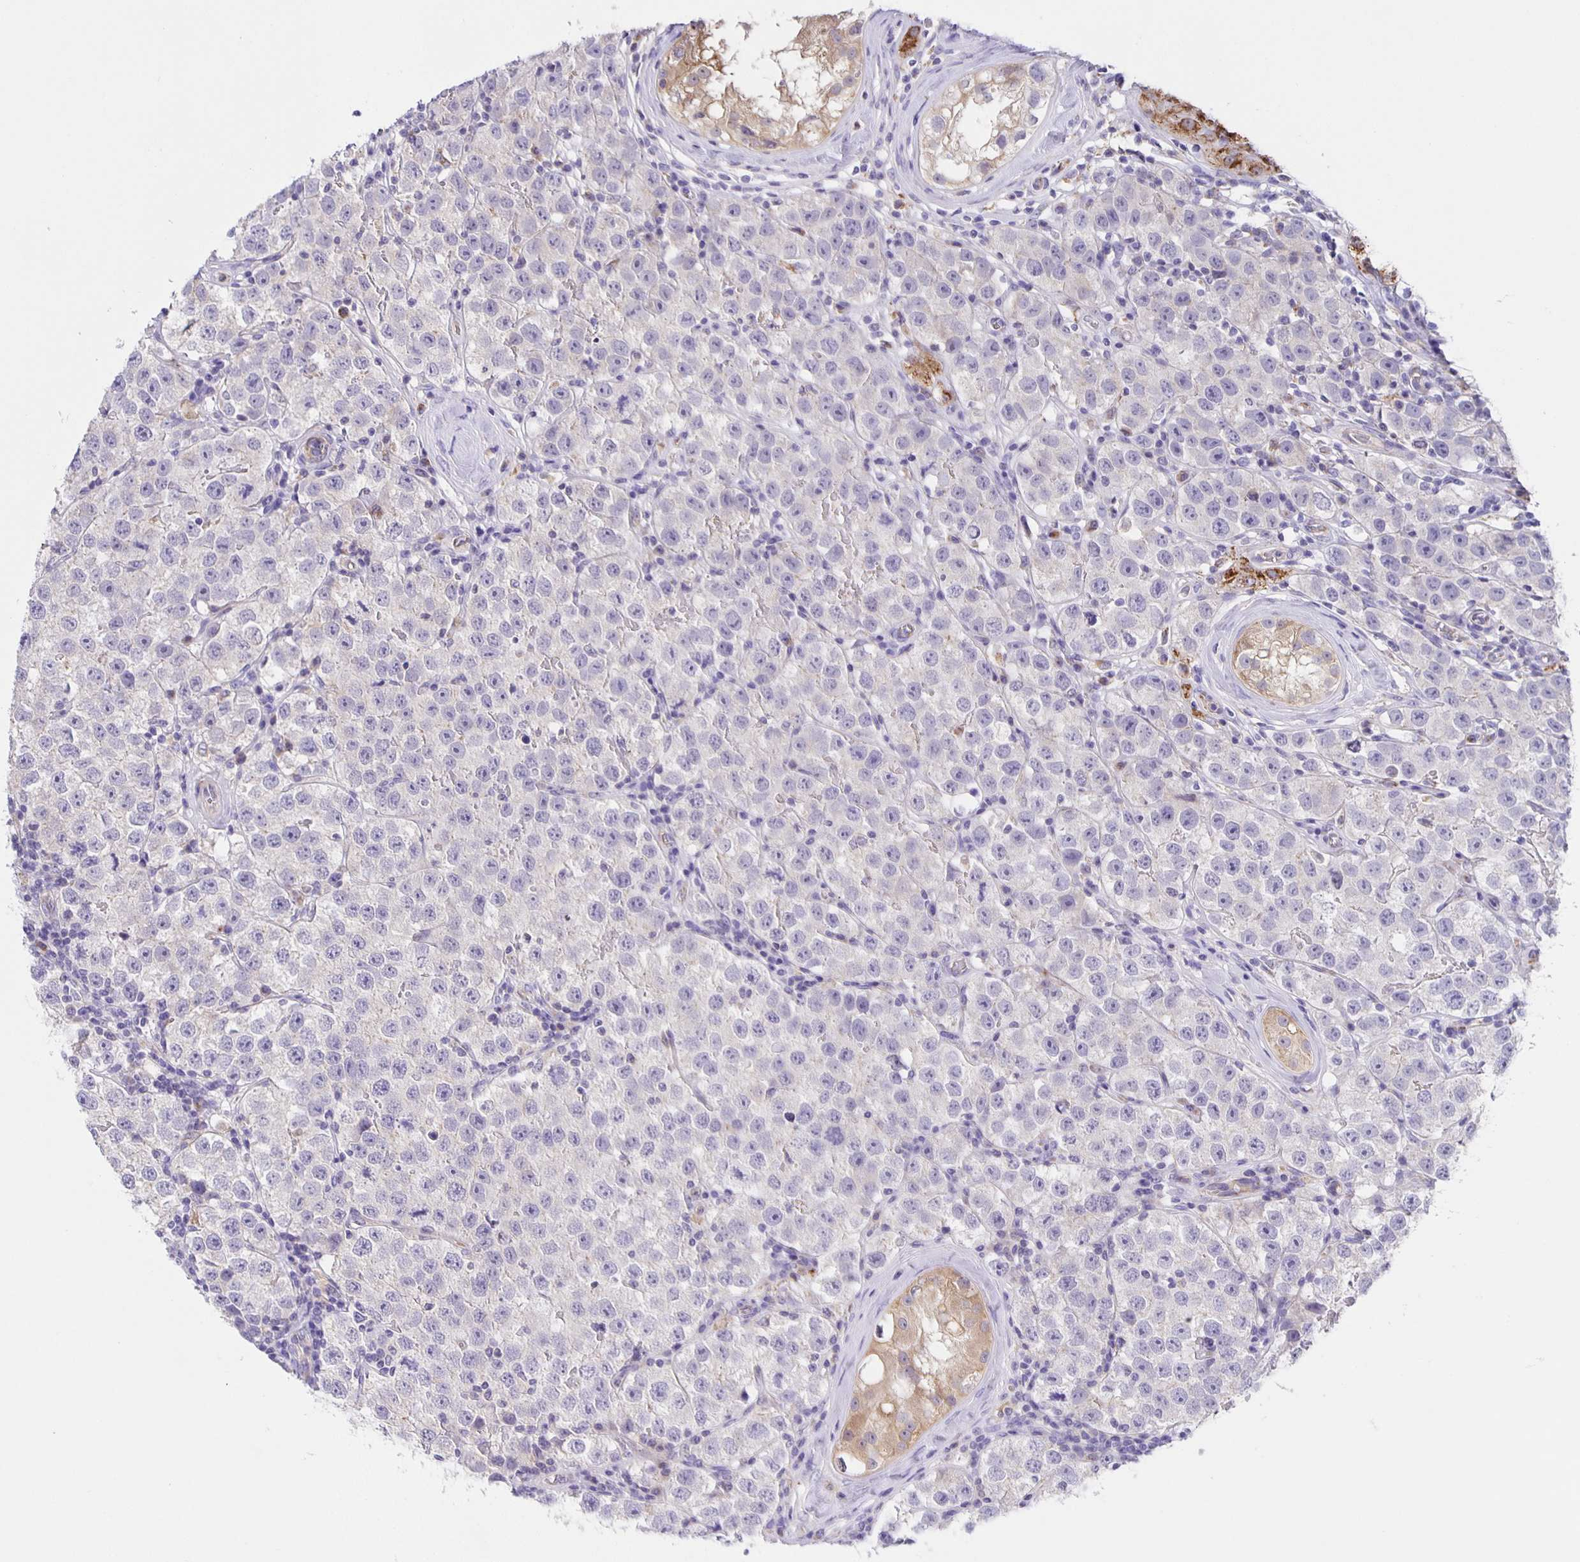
{"staining": {"intensity": "negative", "quantity": "none", "location": "none"}, "tissue": "testis cancer", "cell_type": "Tumor cells", "image_type": "cancer", "snomed": [{"axis": "morphology", "description": "Seminoma, NOS"}, {"axis": "topography", "description": "Testis"}], "caption": "Immunohistochemistry micrograph of neoplastic tissue: testis seminoma stained with DAB (3,3'-diaminobenzidine) shows no significant protein expression in tumor cells. (Immunohistochemistry, brightfield microscopy, high magnification).", "gene": "JMJD4", "patient": {"sex": "male", "age": 34}}